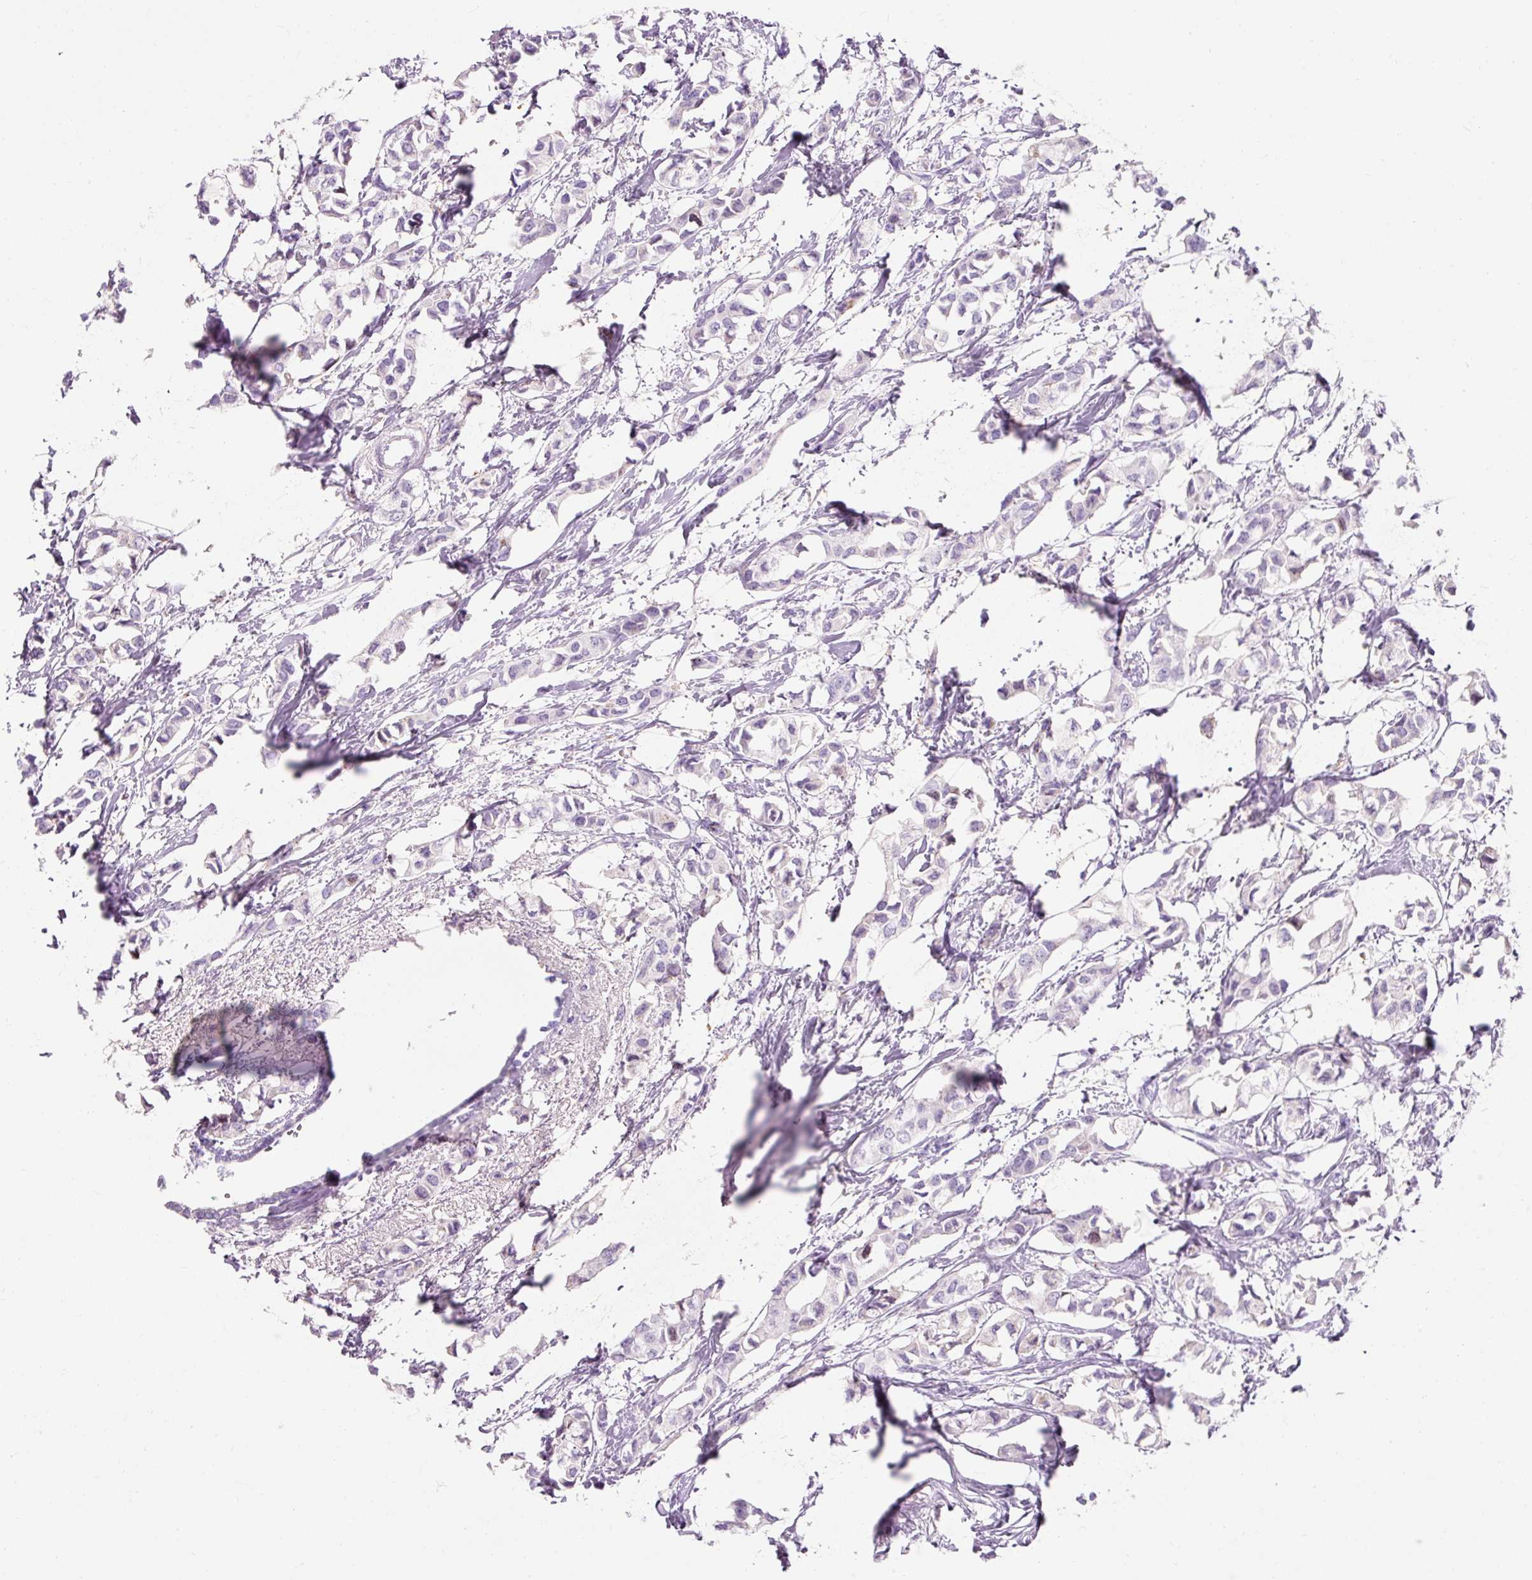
{"staining": {"intensity": "negative", "quantity": "none", "location": "none"}, "tissue": "breast cancer", "cell_type": "Tumor cells", "image_type": "cancer", "snomed": [{"axis": "morphology", "description": "Duct carcinoma"}, {"axis": "topography", "description": "Breast"}], "caption": "Tumor cells are negative for protein expression in human breast cancer.", "gene": "CLDN25", "patient": {"sex": "female", "age": 73}}